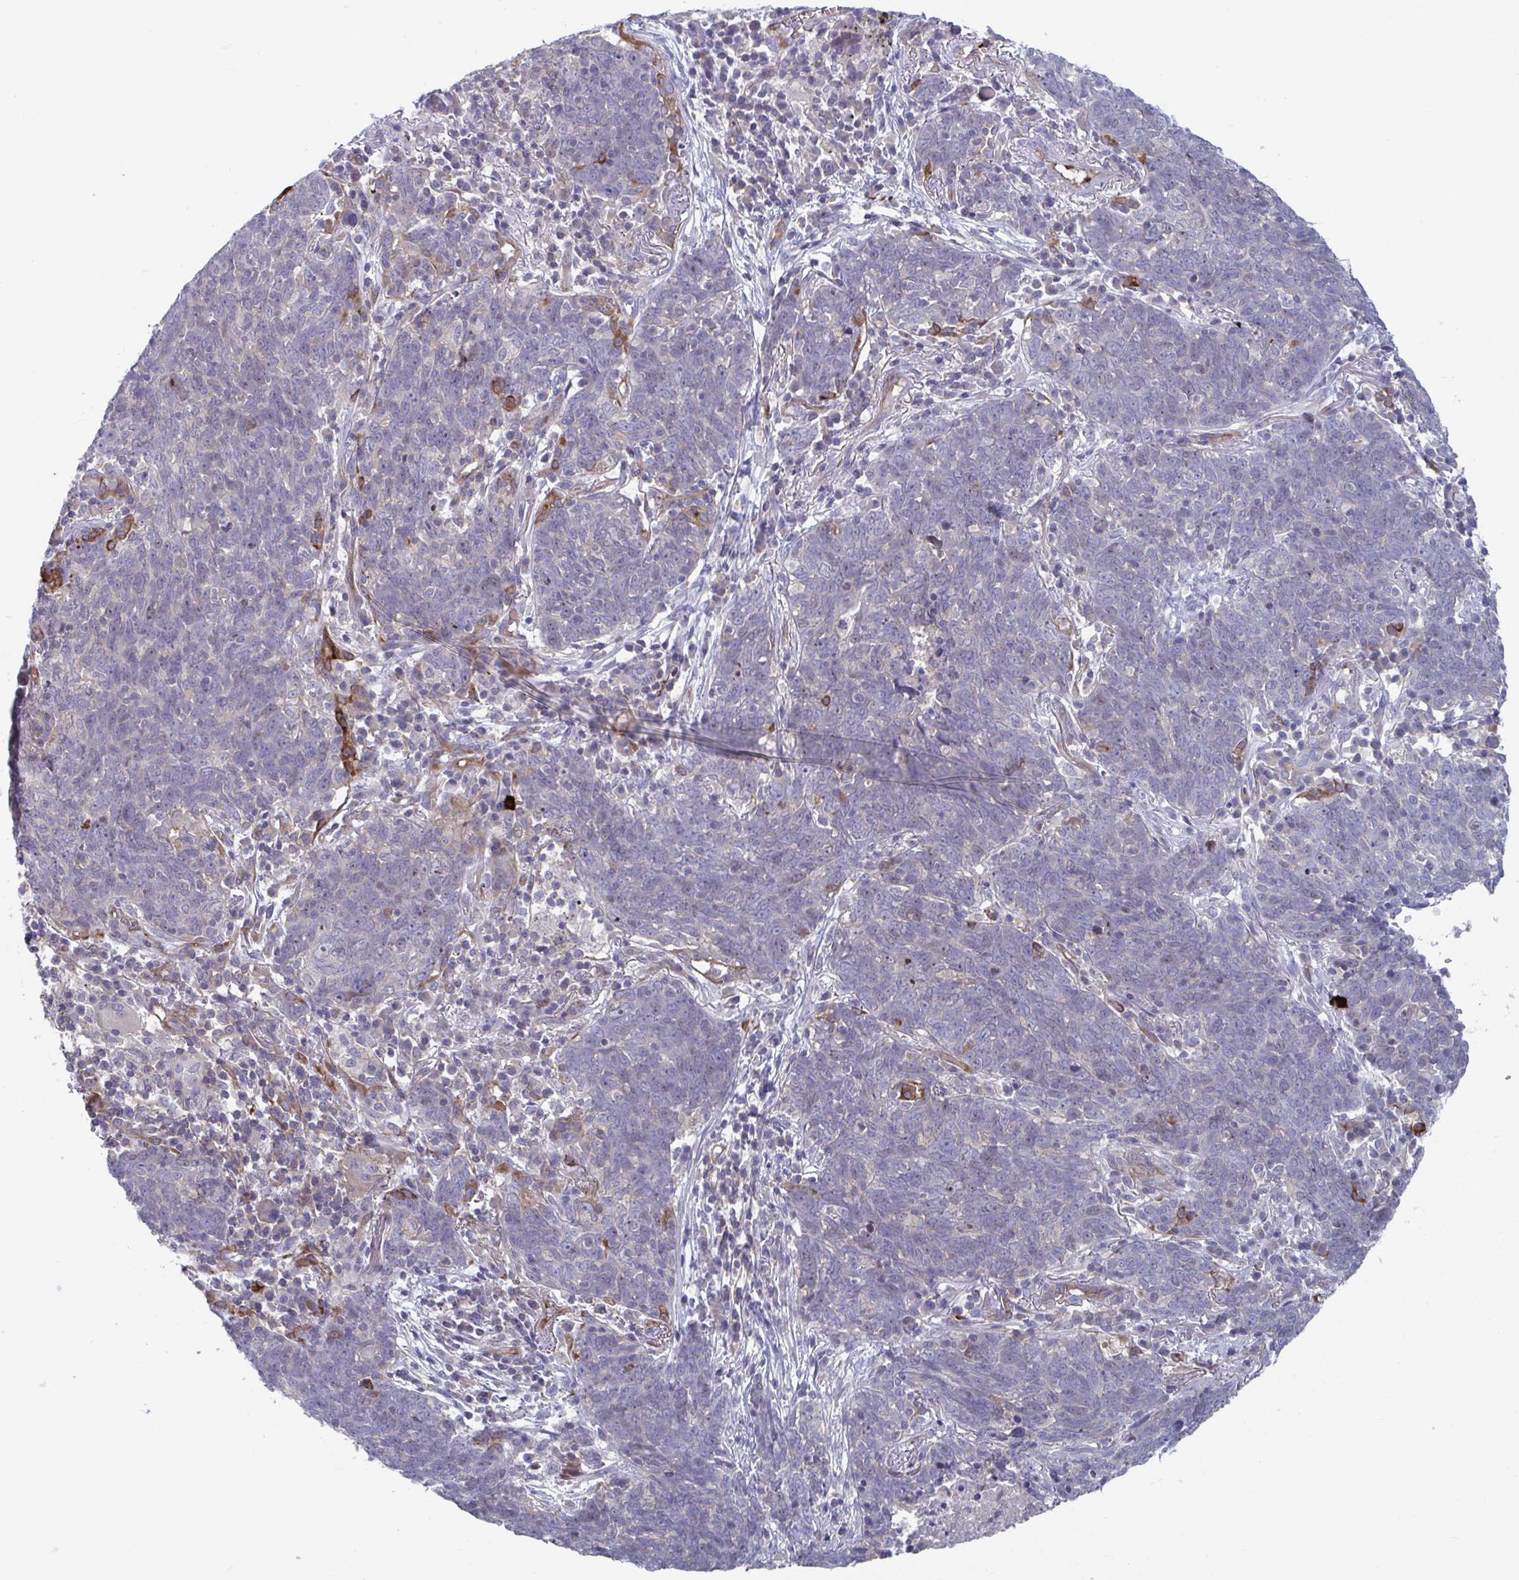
{"staining": {"intensity": "negative", "quantity": "none", "location": "none"}, "tissue": "lung cancer", "cell_type": "Tumor cells", "image_type": "cancer", "snomed": [{"axis": "morphology", "description": "Squamous cell carcinoma, NOS"}, {"axis": "topography", "description": "Lung"}], "caption": "Tumor cells are negative for brown protein staining in squamous cell carcinoma (lung).", "gene": "STK26", "patient": {"sex": "female", "age": 72}}